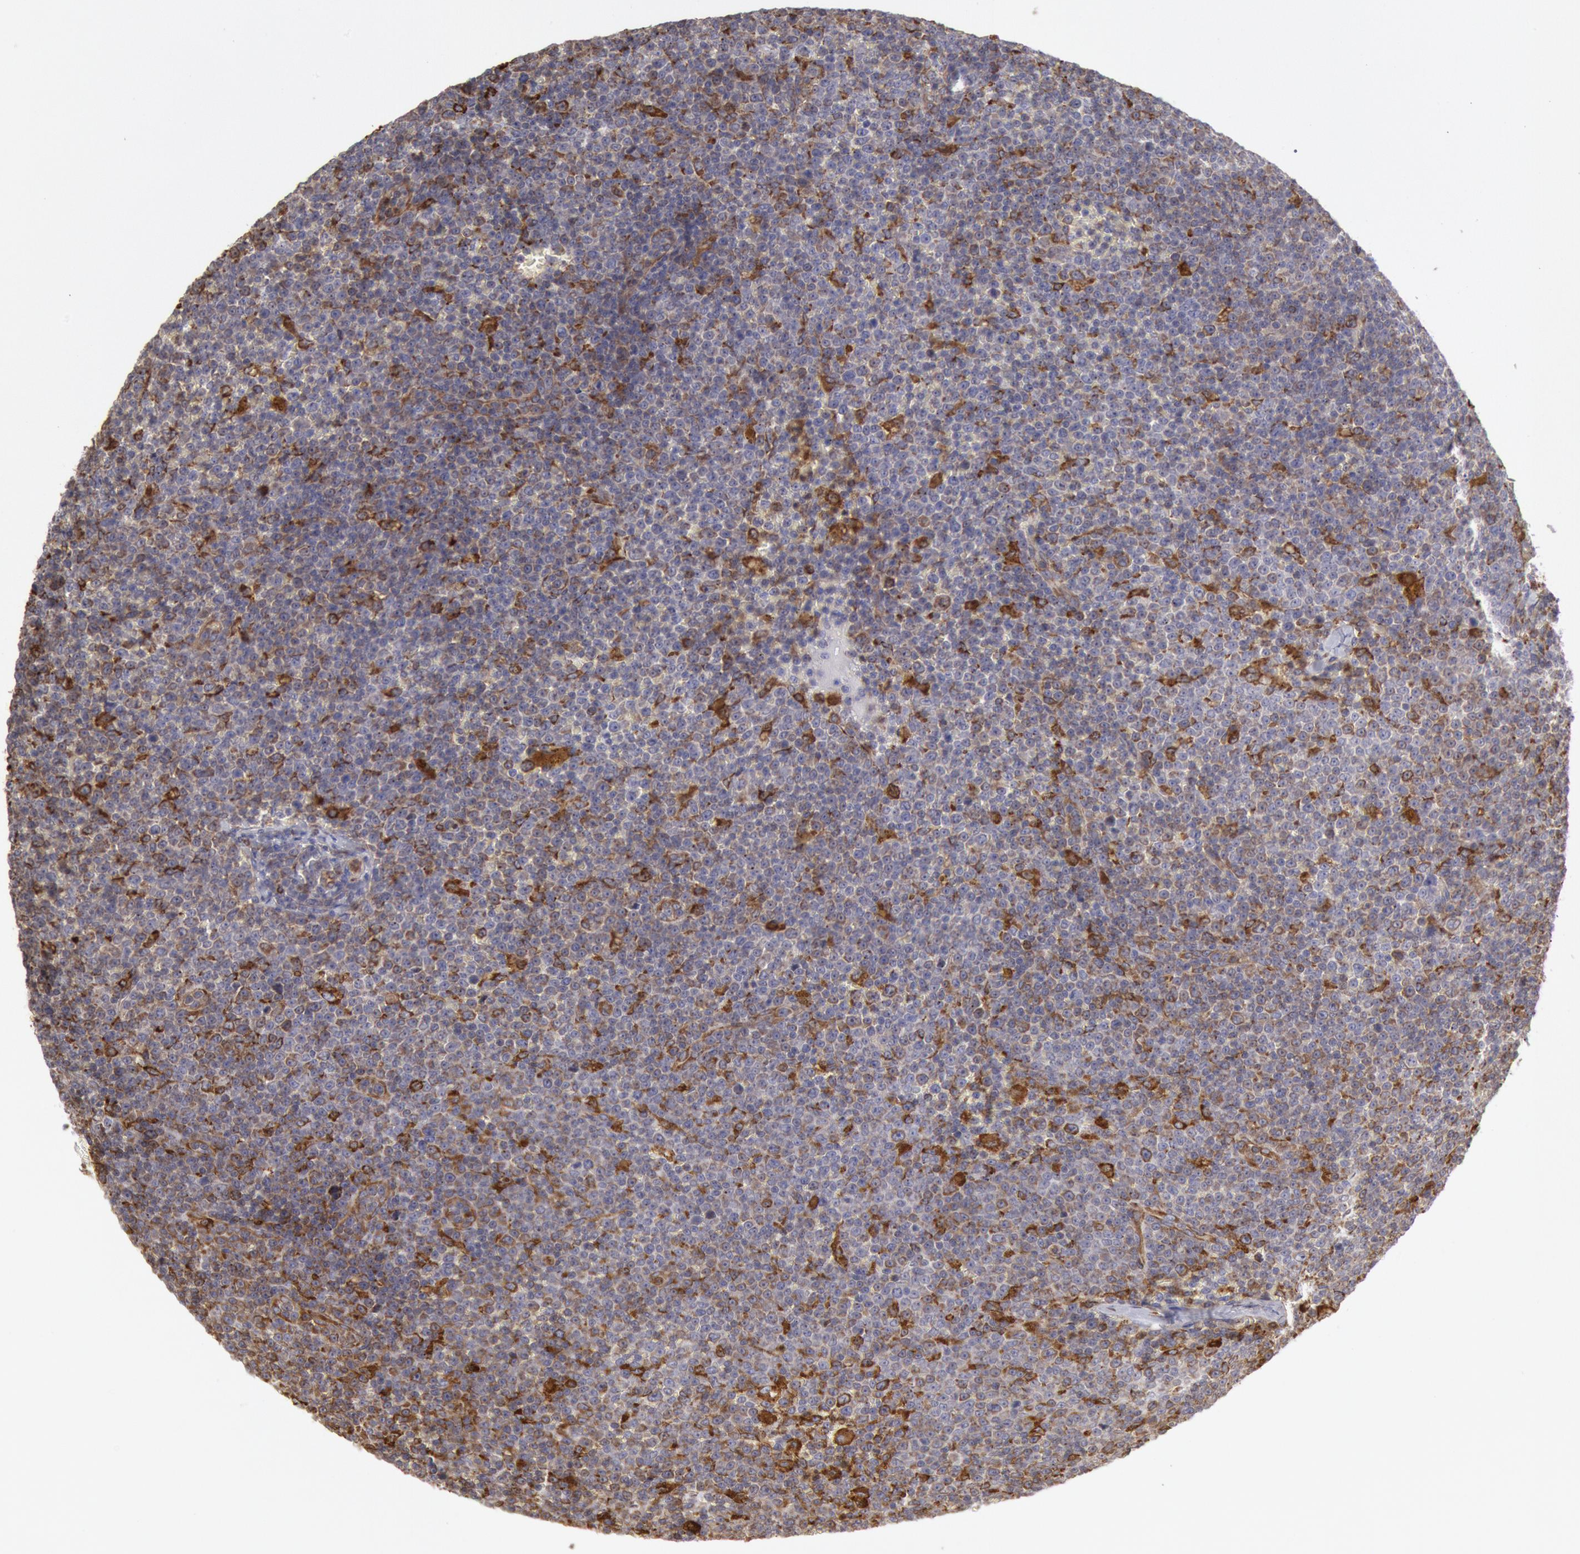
{"staining": {"intensity": "moderate", "quantity": "<25%", "location": "cytoplasmic/membranous"}, "tissue": "lymphoma", "cell_type": "Tumor cells", "image_type": "cancer", "snomed": [{"axis": "morphology", "description": "Malignant lymphoma, non-Hodgkin's type, Low grade"}, {"axis": "topography", "description": "Lymph node"}], "caption": "Tumor cells reveal low levels of moderate cytoplasmic/membranous positivity in about <25% of cells in lymphoma.", "gene": "ERP44", "patient": {"sex": "male", "age": 50}}